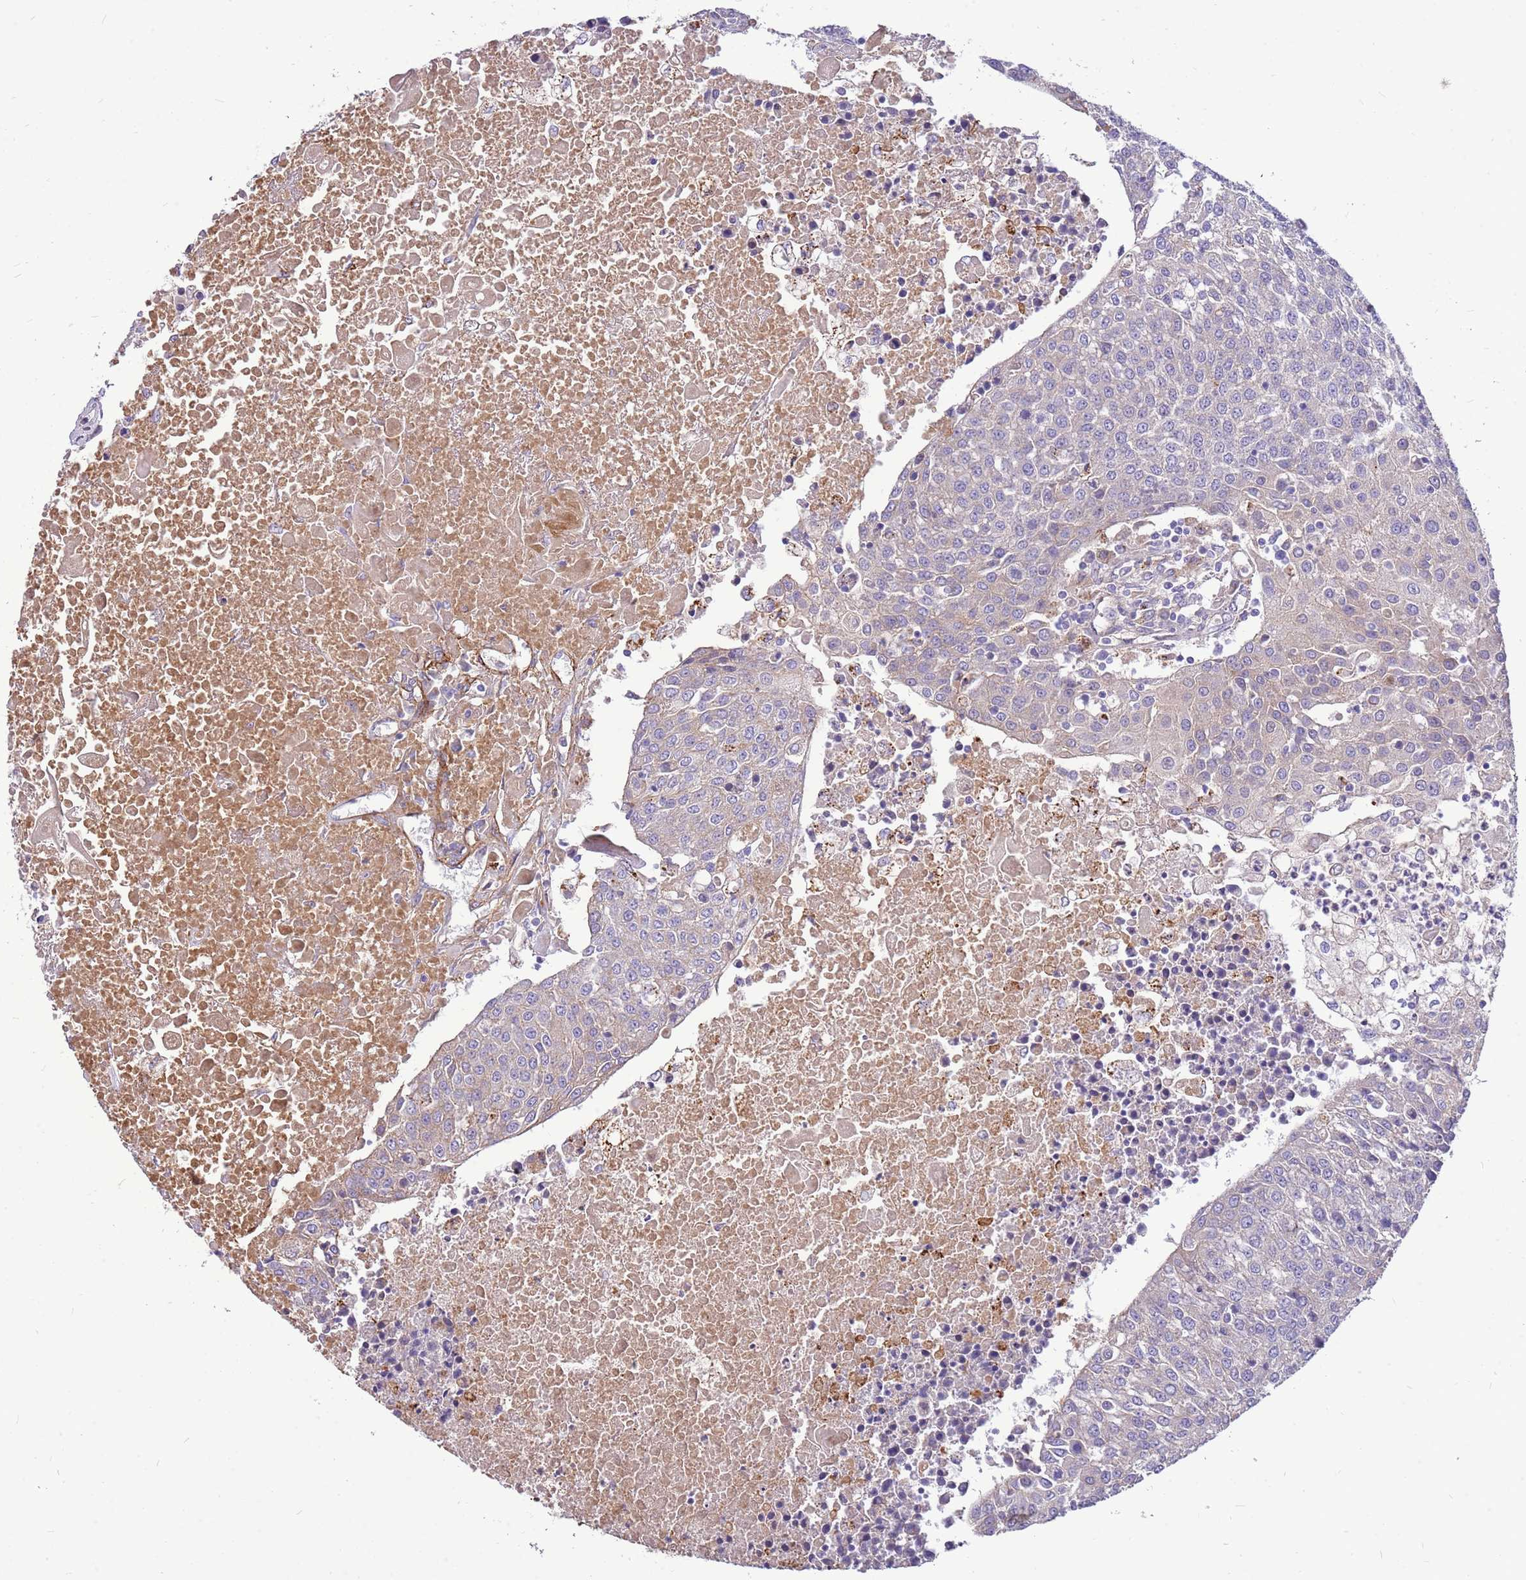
{"staining": {"intensity": "negative", "quantity": "none", "location": "none"}, "tissue": "urothelial cancer", "cell_type": "Tumor cells", "image_type": "cancer", "snomed": [{"axis": "morphology", "description": "Urothelial carcinoma, High grade"}, {"axis": "topography", "description": "Urinary bladder"}], "caption": "High power microscopy photomicrograph of an immunohistochemistry (IHC) image of urothelial carcinoma (high-grade), revealing no significant expression in tumor cells. Brightfield microscopy of IHC stained with DAB (brown) and hematoxylin (blue), captured at high magnification.", "gene": "NTN4", "patient": {"sex": "female", "age": 85}}